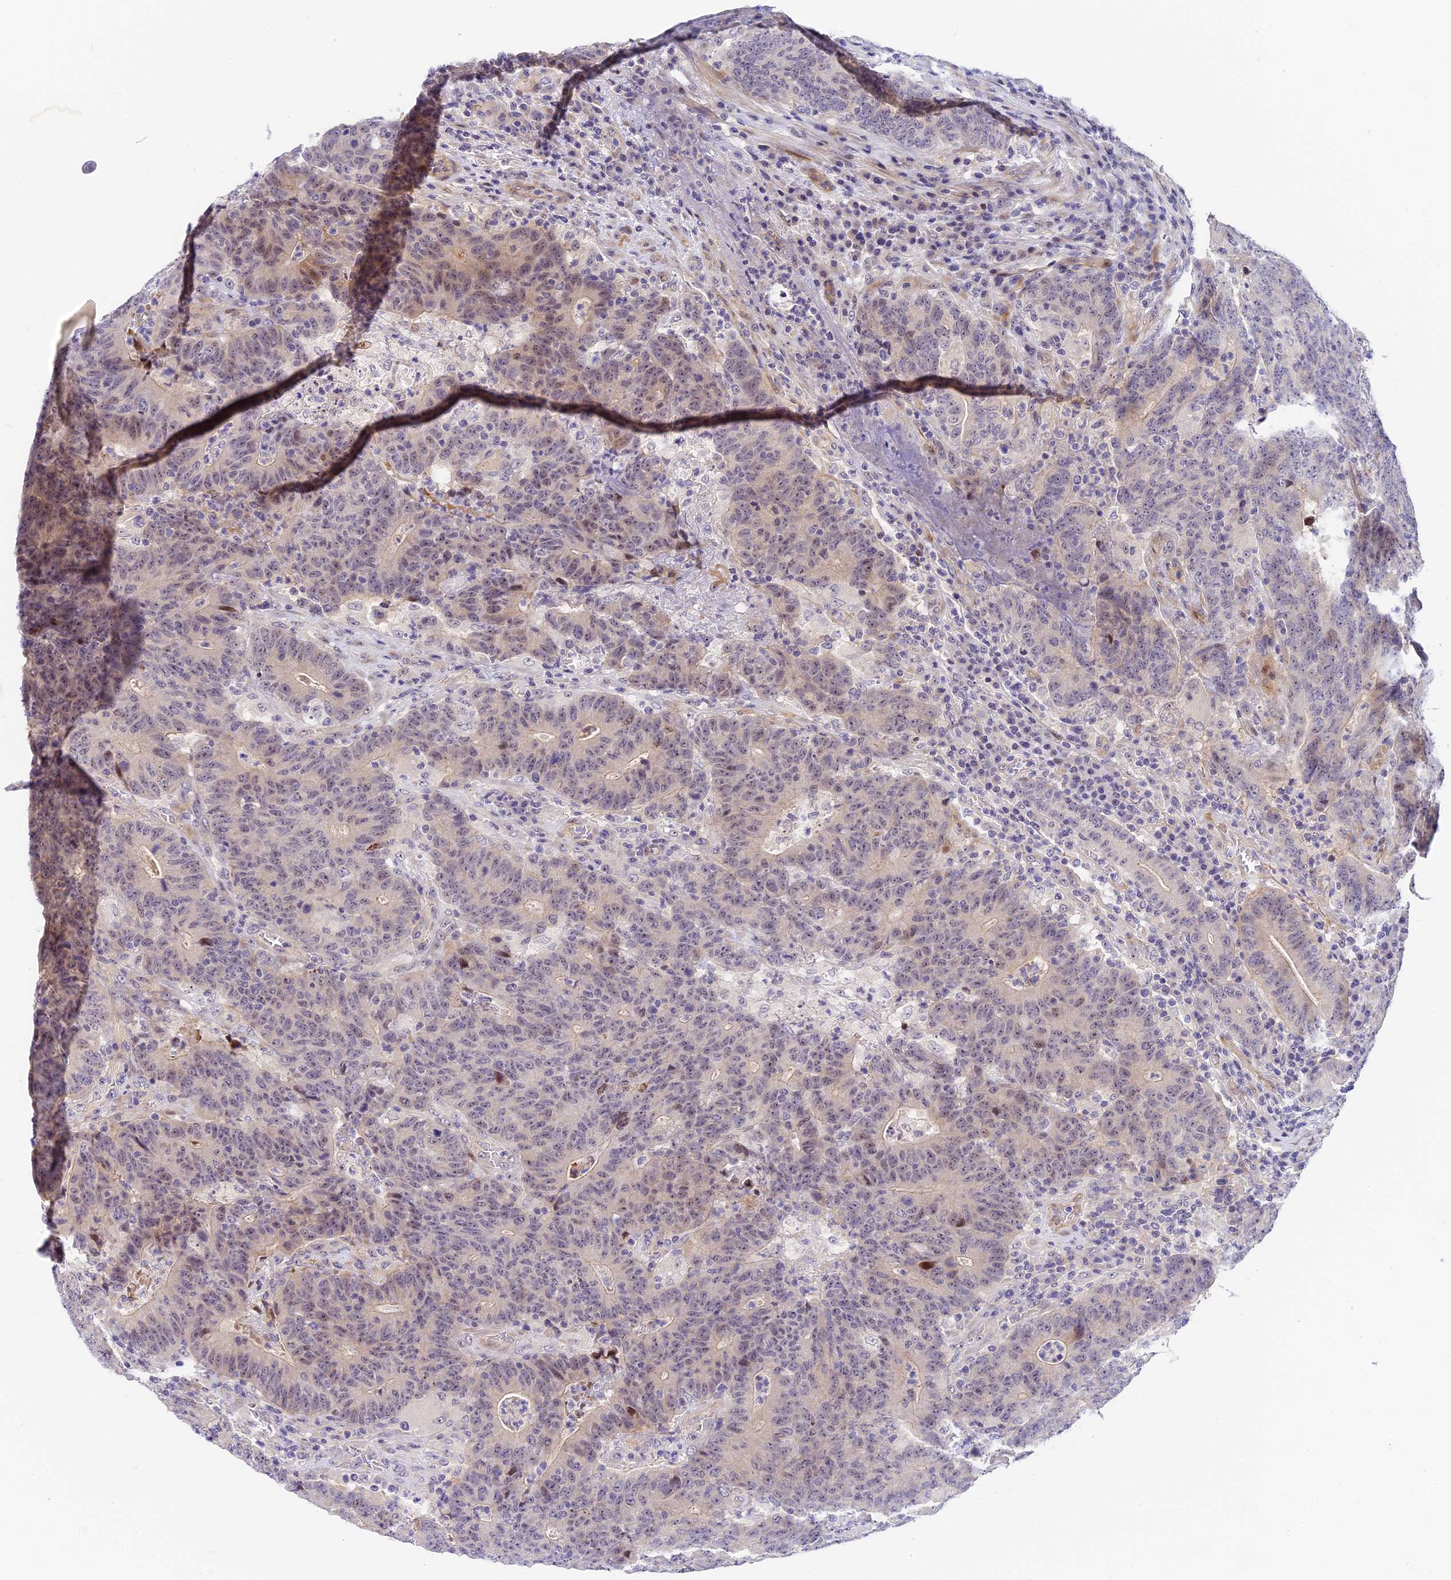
{"staining": {"intensity": "weak", "quantity": "<25%", "location": "nuclear"}, "tissue": "colorectal cancer", "cell_type": "Tumor cells", "image_type": "cancer", "snomed": [{"axis": "morphology", "description": "Normal tissue, NOS"}, {"axis": "morphology", "description": "Adenocarcinoma, NOS"}, {"axis": "topography", "description": "Colon"}], "caption": "Micrograph shows no protein expression in tumor cells of colorectal cancer (adenocarcinoma) tissue.", "gene": "MIDN", "patient": {"sex": "female", "age": 75}}